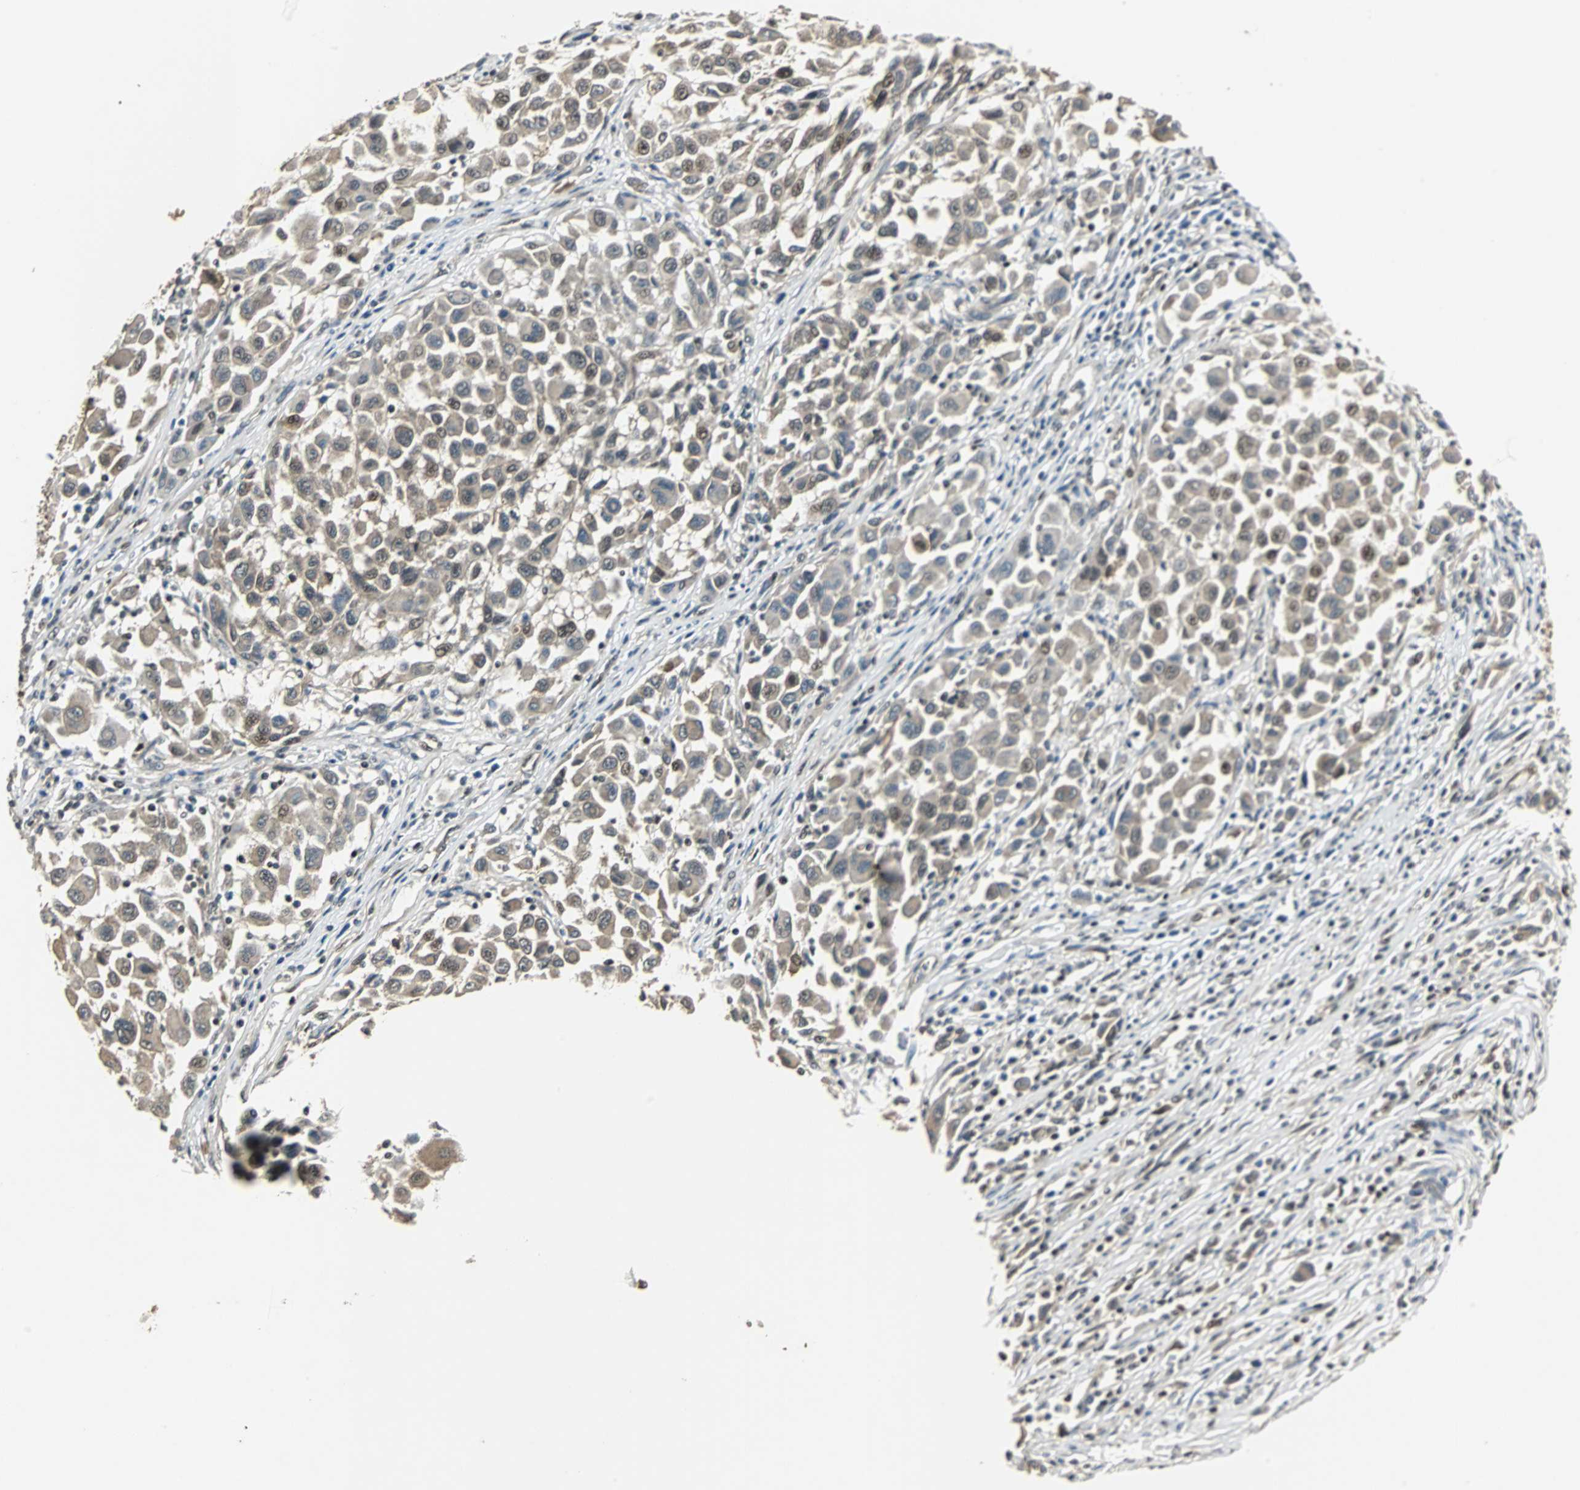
{"staining": {"intensity": "moderate", "quantity": "<25%", "location": "nuclear"}, "tissue": "melanoma", "cell_type": "Tumor cells", "image_type": "cancer", "snomed": [{"axis": "morphology", "description": "Malignant melanoma, Metastatic site"}, {"axis": "topography", "description": "Lymph node"}], "caption": "Moderate nuclear expression is present in about <25% of tumor cells in malignant melanoma (metastatic site).", "gene": "MED4", "patient": {"sex": "male", "age": 61}}